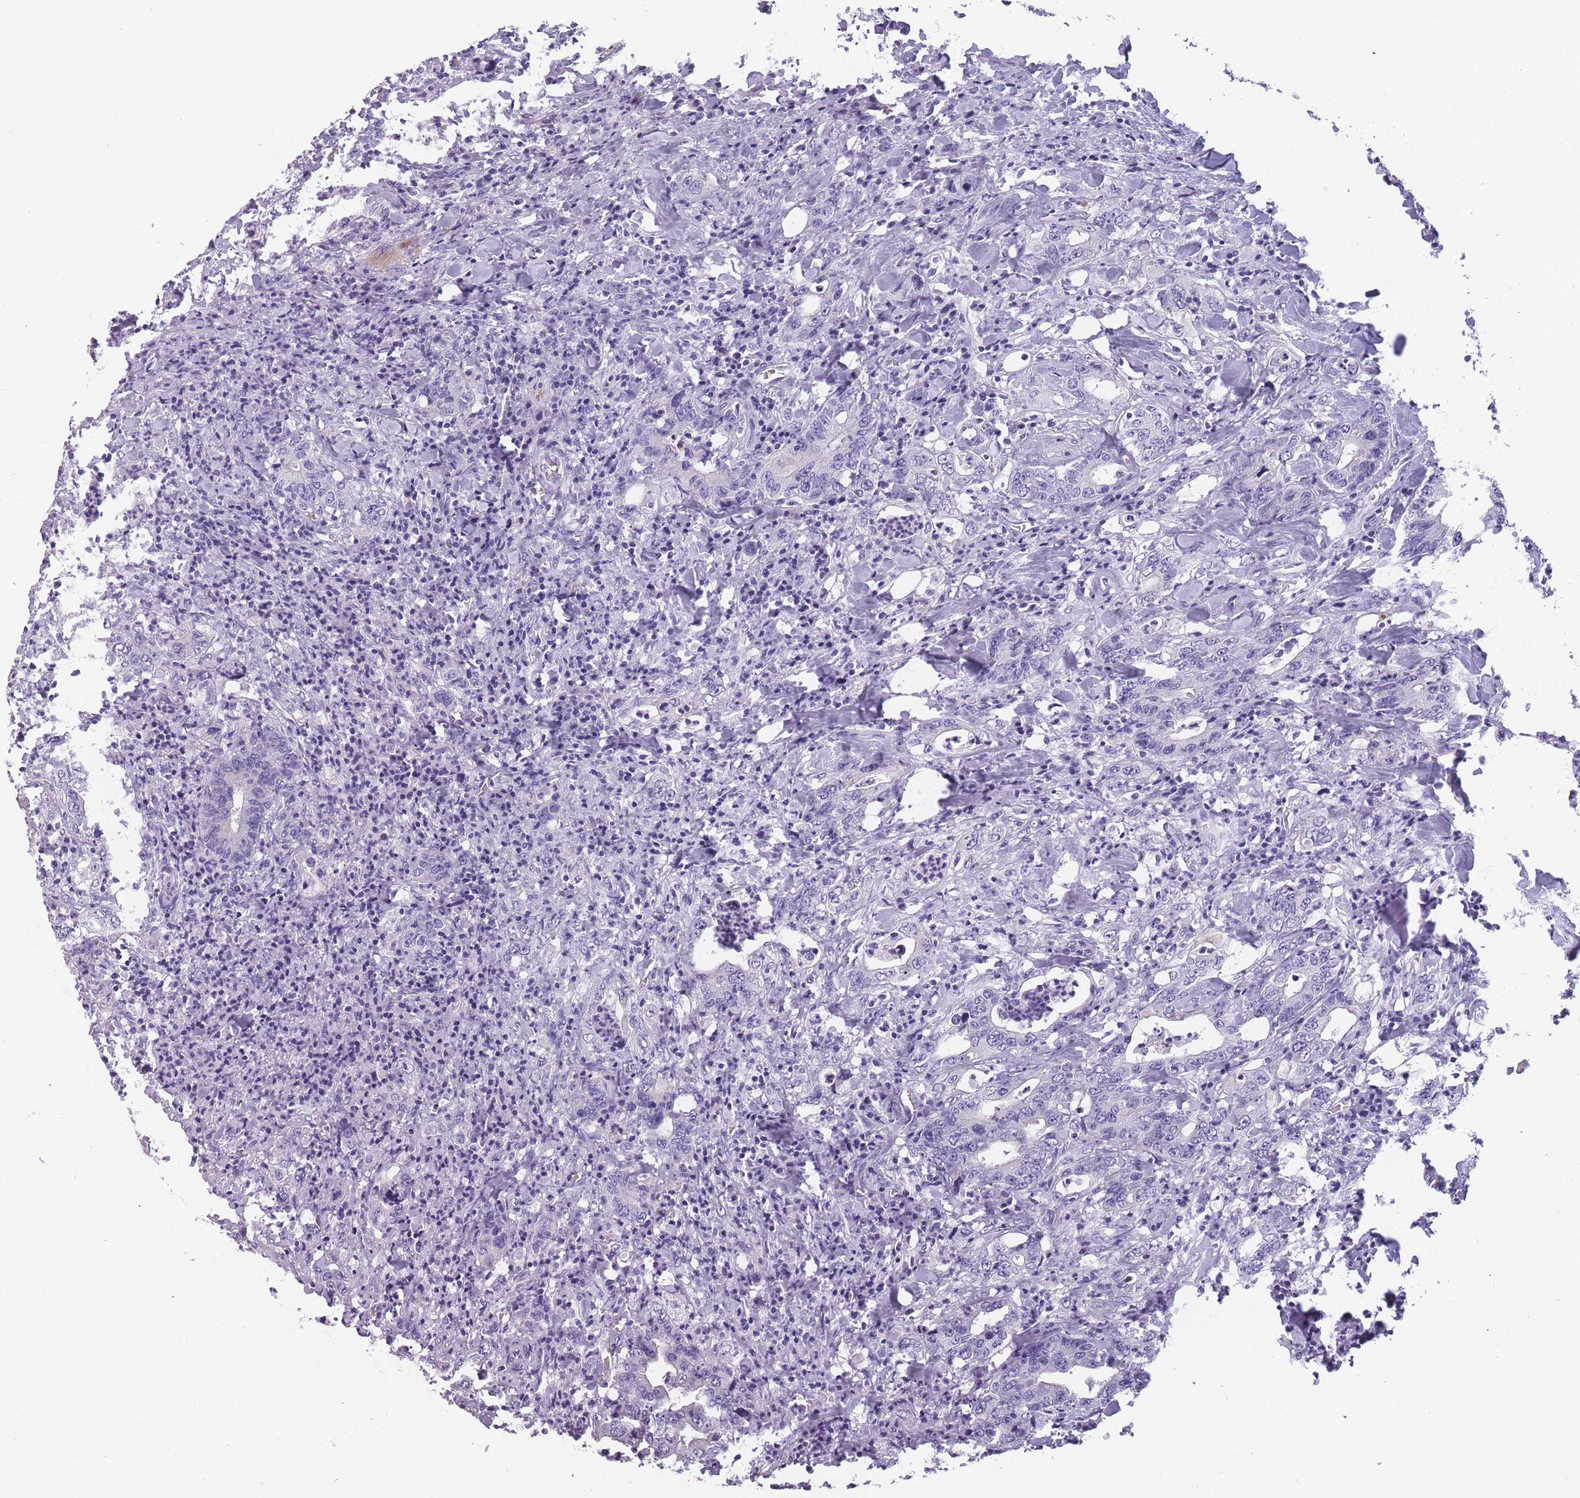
{"staining": {"intensity": "negative", "quantity": "none", "location": "none"}, "tissue": "colorectal cancer", "cell_type": "Tumor cells", "image_type": "cancer", "snomed": [{"axis": "morphology", "description": "Adenocarcinoma, NOS"}, {"axis": "topography", "description": "Colon"}], "caption": "A micrograph of human colorectal adenocarcinoma is negative for staining in tumor cells.", "gene": "PPFIA3", "patient": {"sex": "female", "age": 75}}